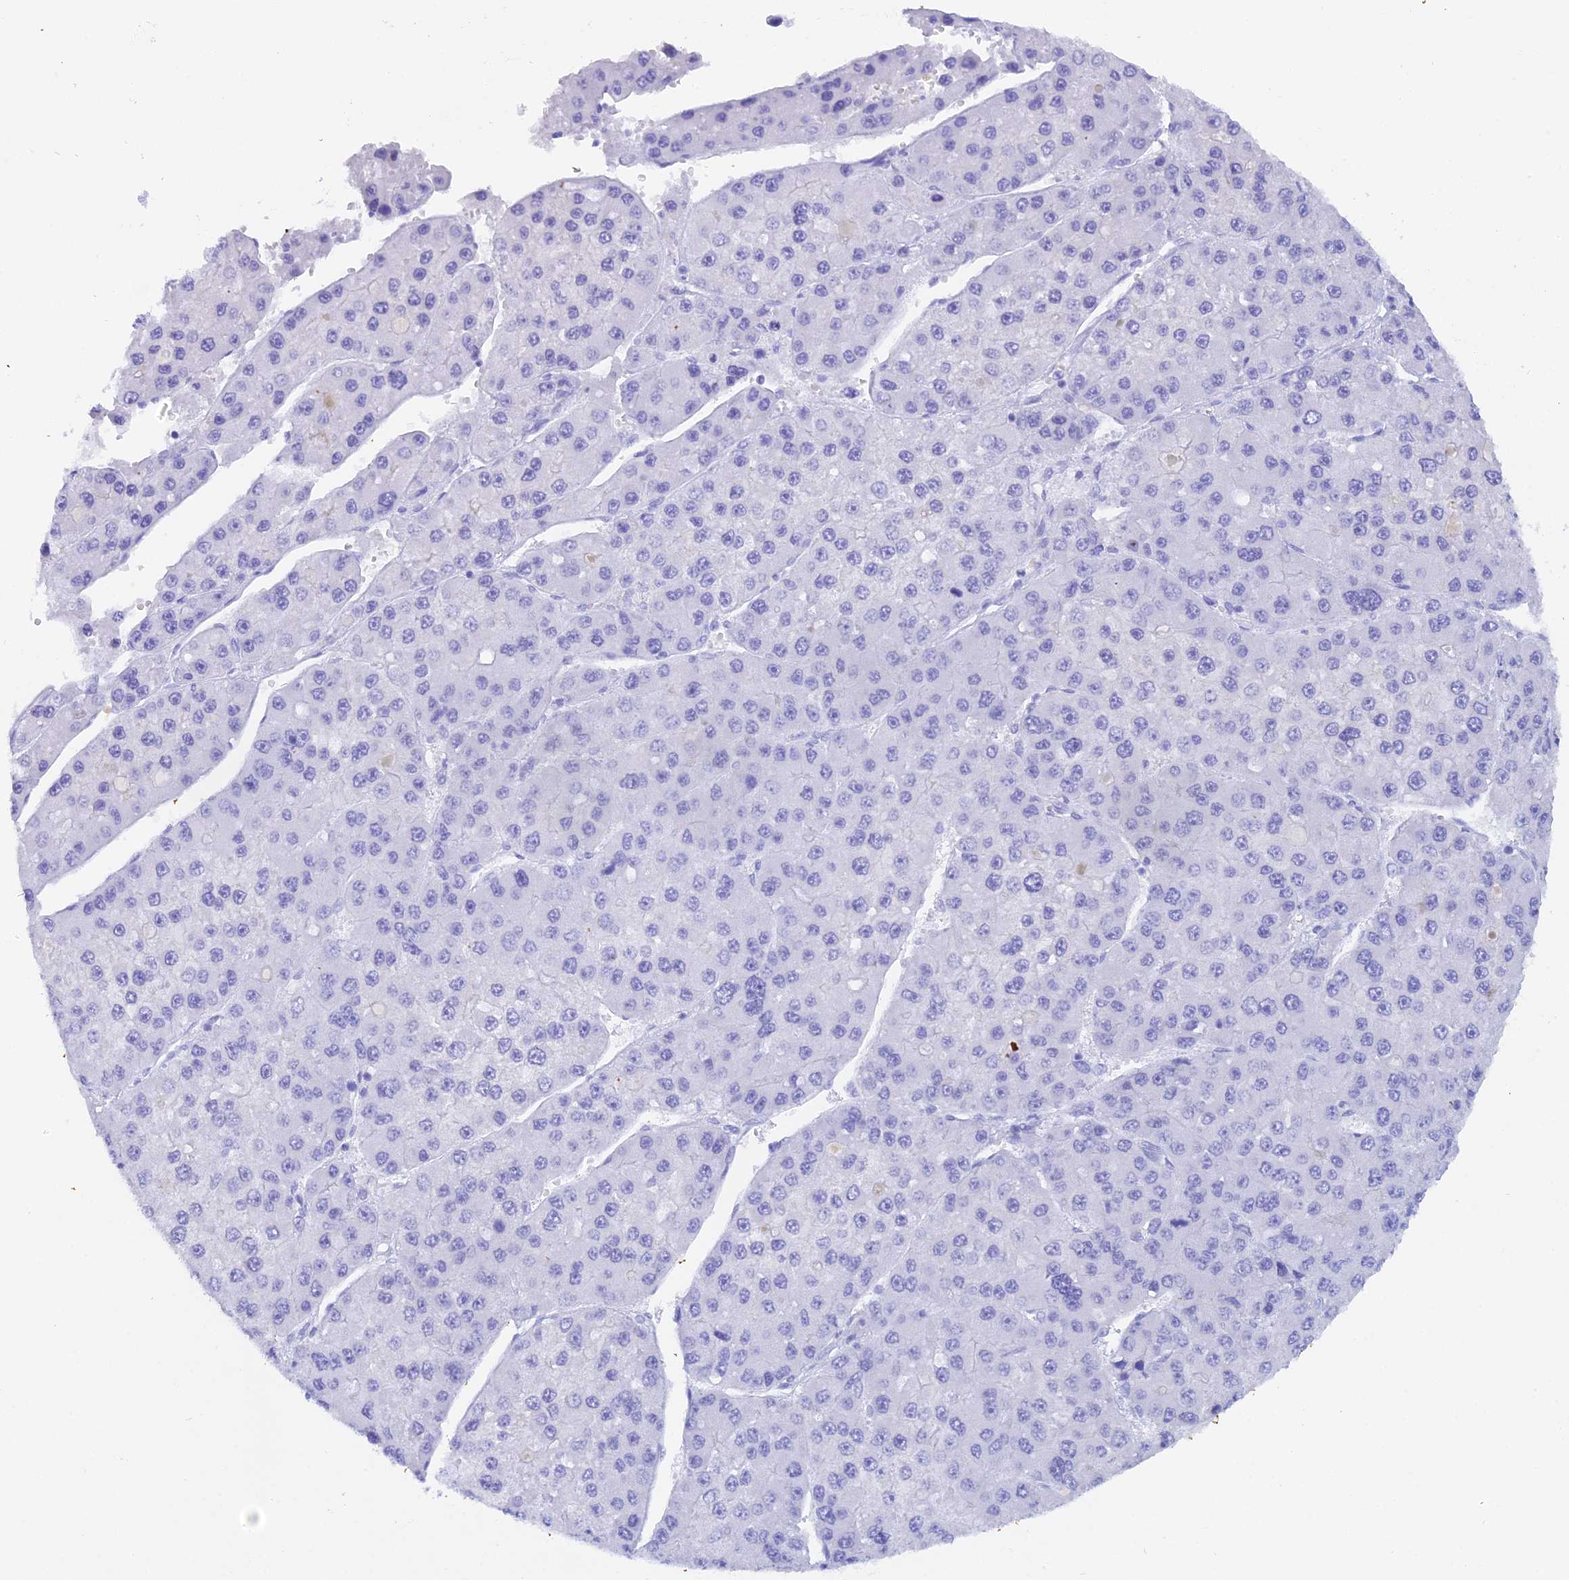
{"staining": {"intensity": "negative", "quantity": "none", "location": "none"}, "tissue": "liver cancer", "cell_type": "Tumor cells", "image_type": "cancer", "snomed": [{"axis": "morphology", "description": "Carcinoma, Hepatocellular, NOS"}, {"axis": "topography", "description": "Liver"}], "caption": "IHC image of neoplastic tissue: liver cancer stained with DAB (3,3'-diaminobenzidine) displays no significant protein expression in tumor cells.", "gene": "REG1A", "patient": {"sex": "female", "age": 73}}